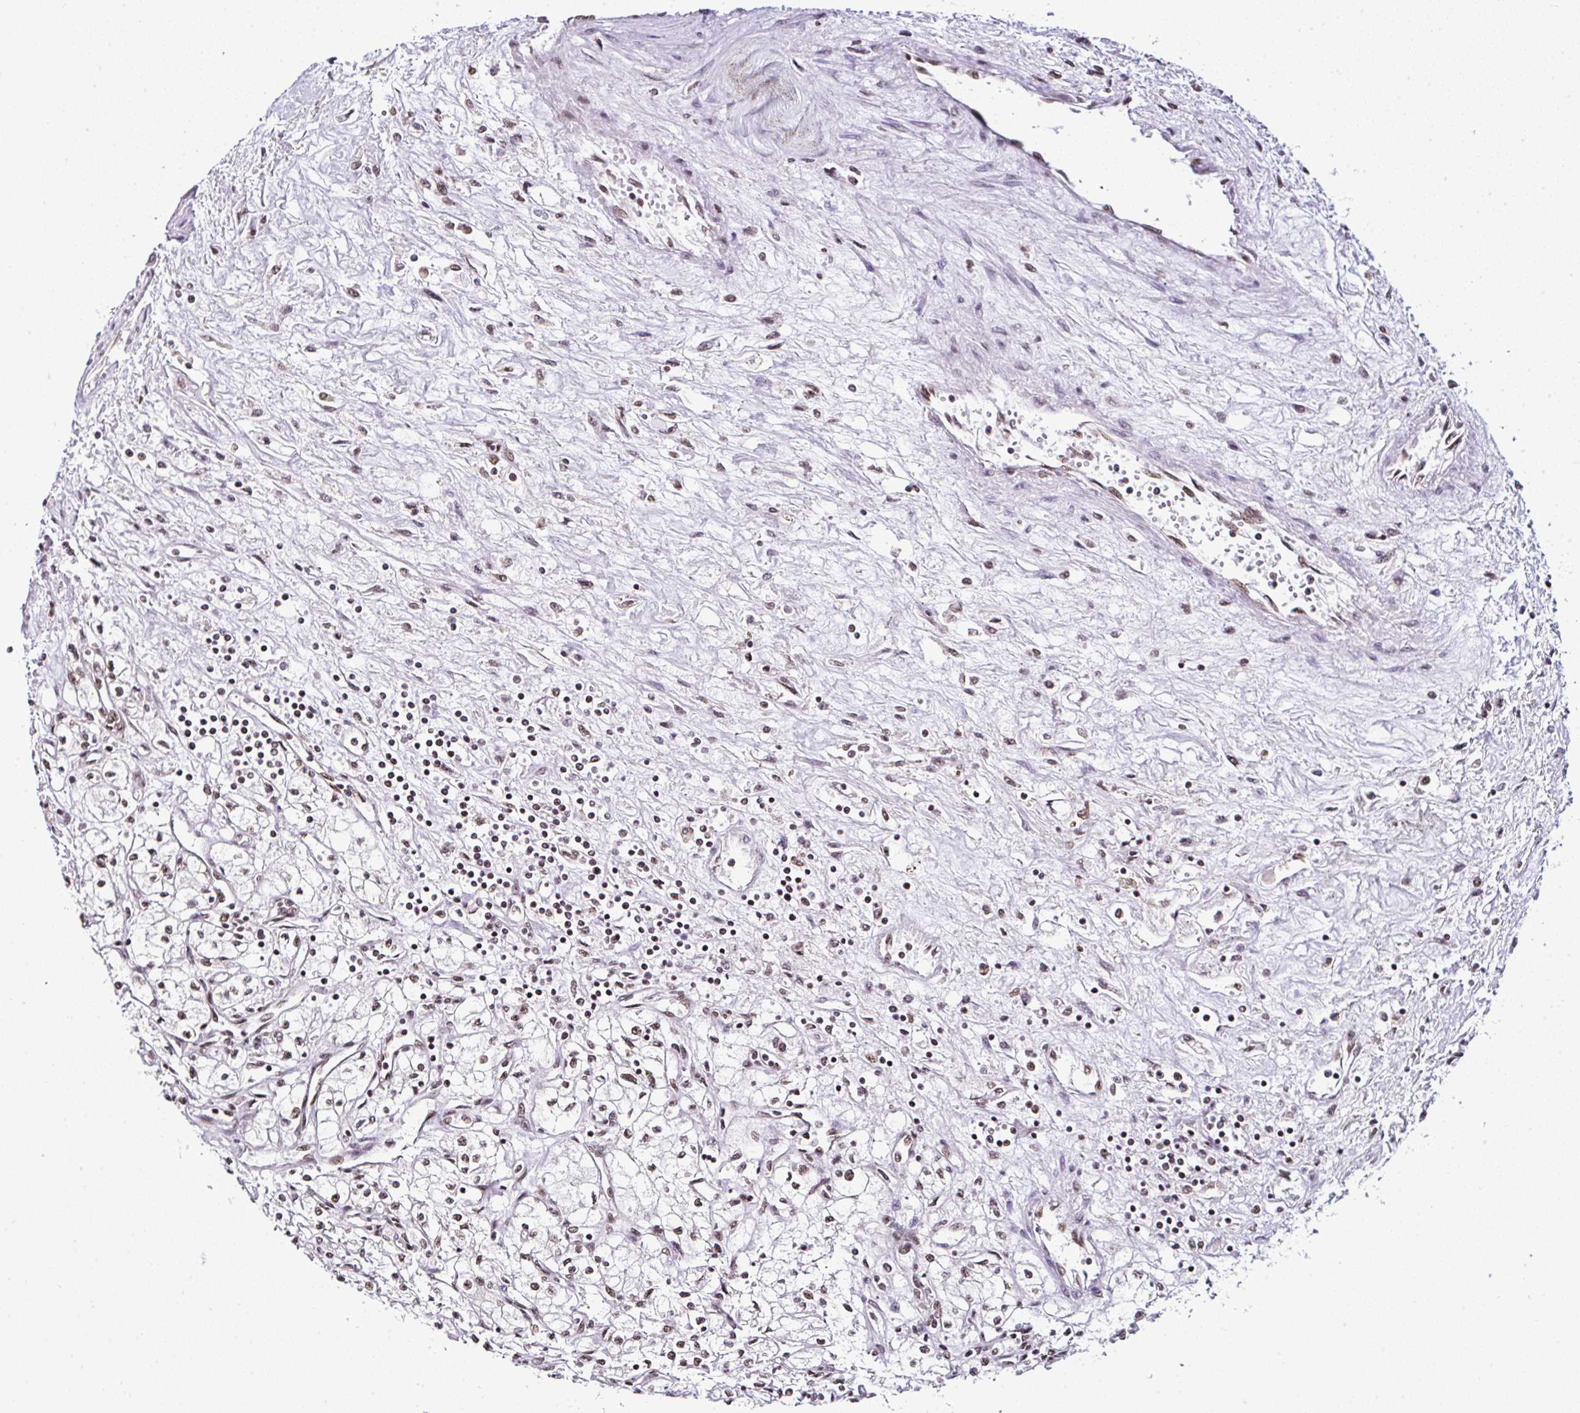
{"staining": {"intensity": "moderate", "quantity": ">75%", "location": "nuclear"}, "tissue": "renal cancer", "cell_type": "Tumor cells", "image_type": "cancer", "snomed": [{"axis": "morphology", "description": "Adenocarcinoma, NOS"}, {"axis": "topography", "description": "Kidney"}], "caption": "This is a photomicrograph of immunohistochemistry (IHC) staining of renal cancer (adenocarcinoma), which shows moderate staining in the nuclear of tumor cells.", "gene": "PTPN2", "patient": {"sex": "male", "age": 59}}